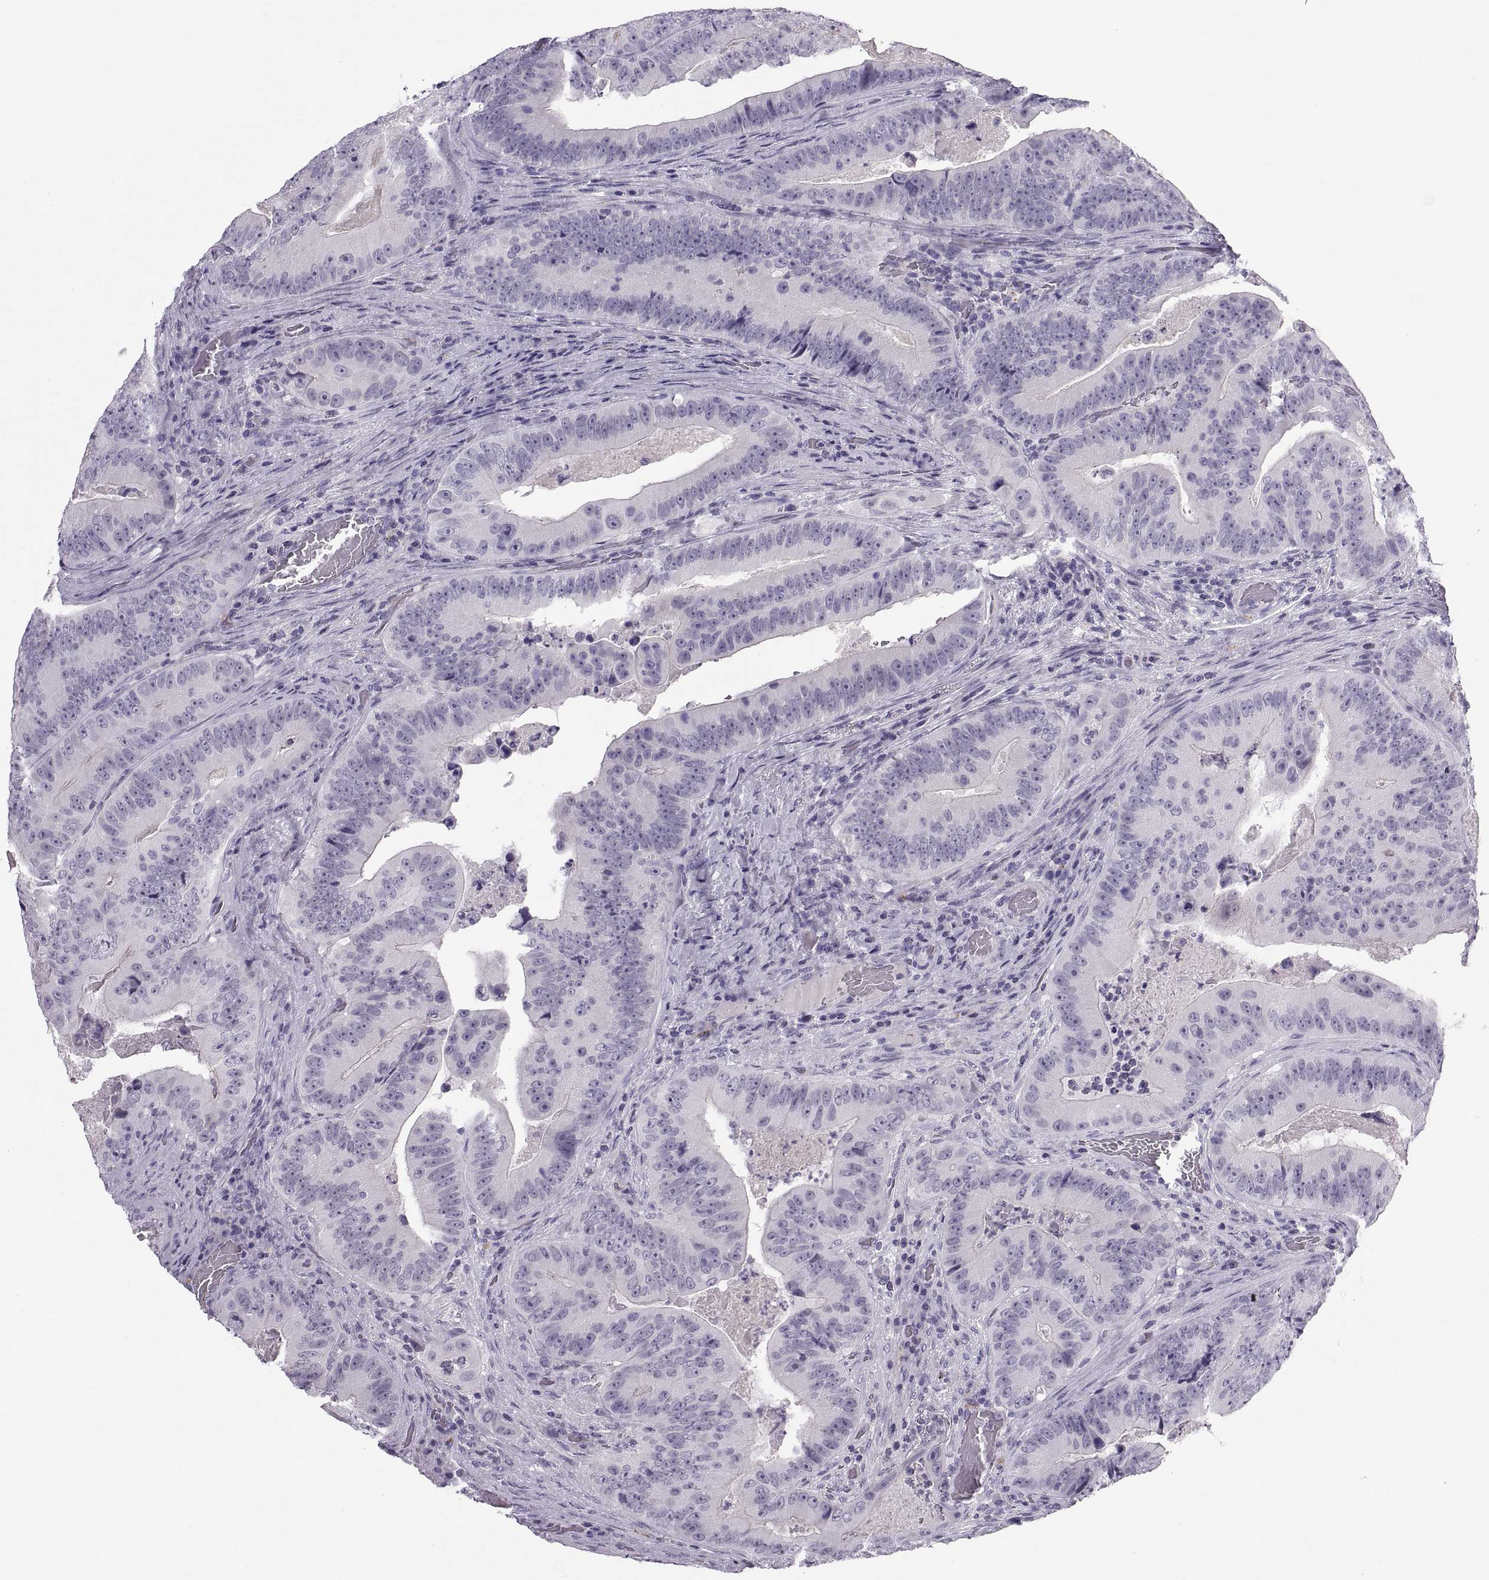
{"staining": {"intensity": "negative", "quantity": "none", "location": "none"}, "tissue": "colorectal cancer", "cell_type": "Tumor cells", "image_type": "cancer", "snomed": [{"axis": "morphology", "description": "Adenocarcinoma, NOS"}, {"axis": "topography", "description": "Colon"}], "caption": "Colorectal cancer (adenocarcinoma) was stained to show a protein in brown. There is no significant staining in tumor cells.", "gene": "QRICH2", "patient": {"sex": "female", "age": 86}}